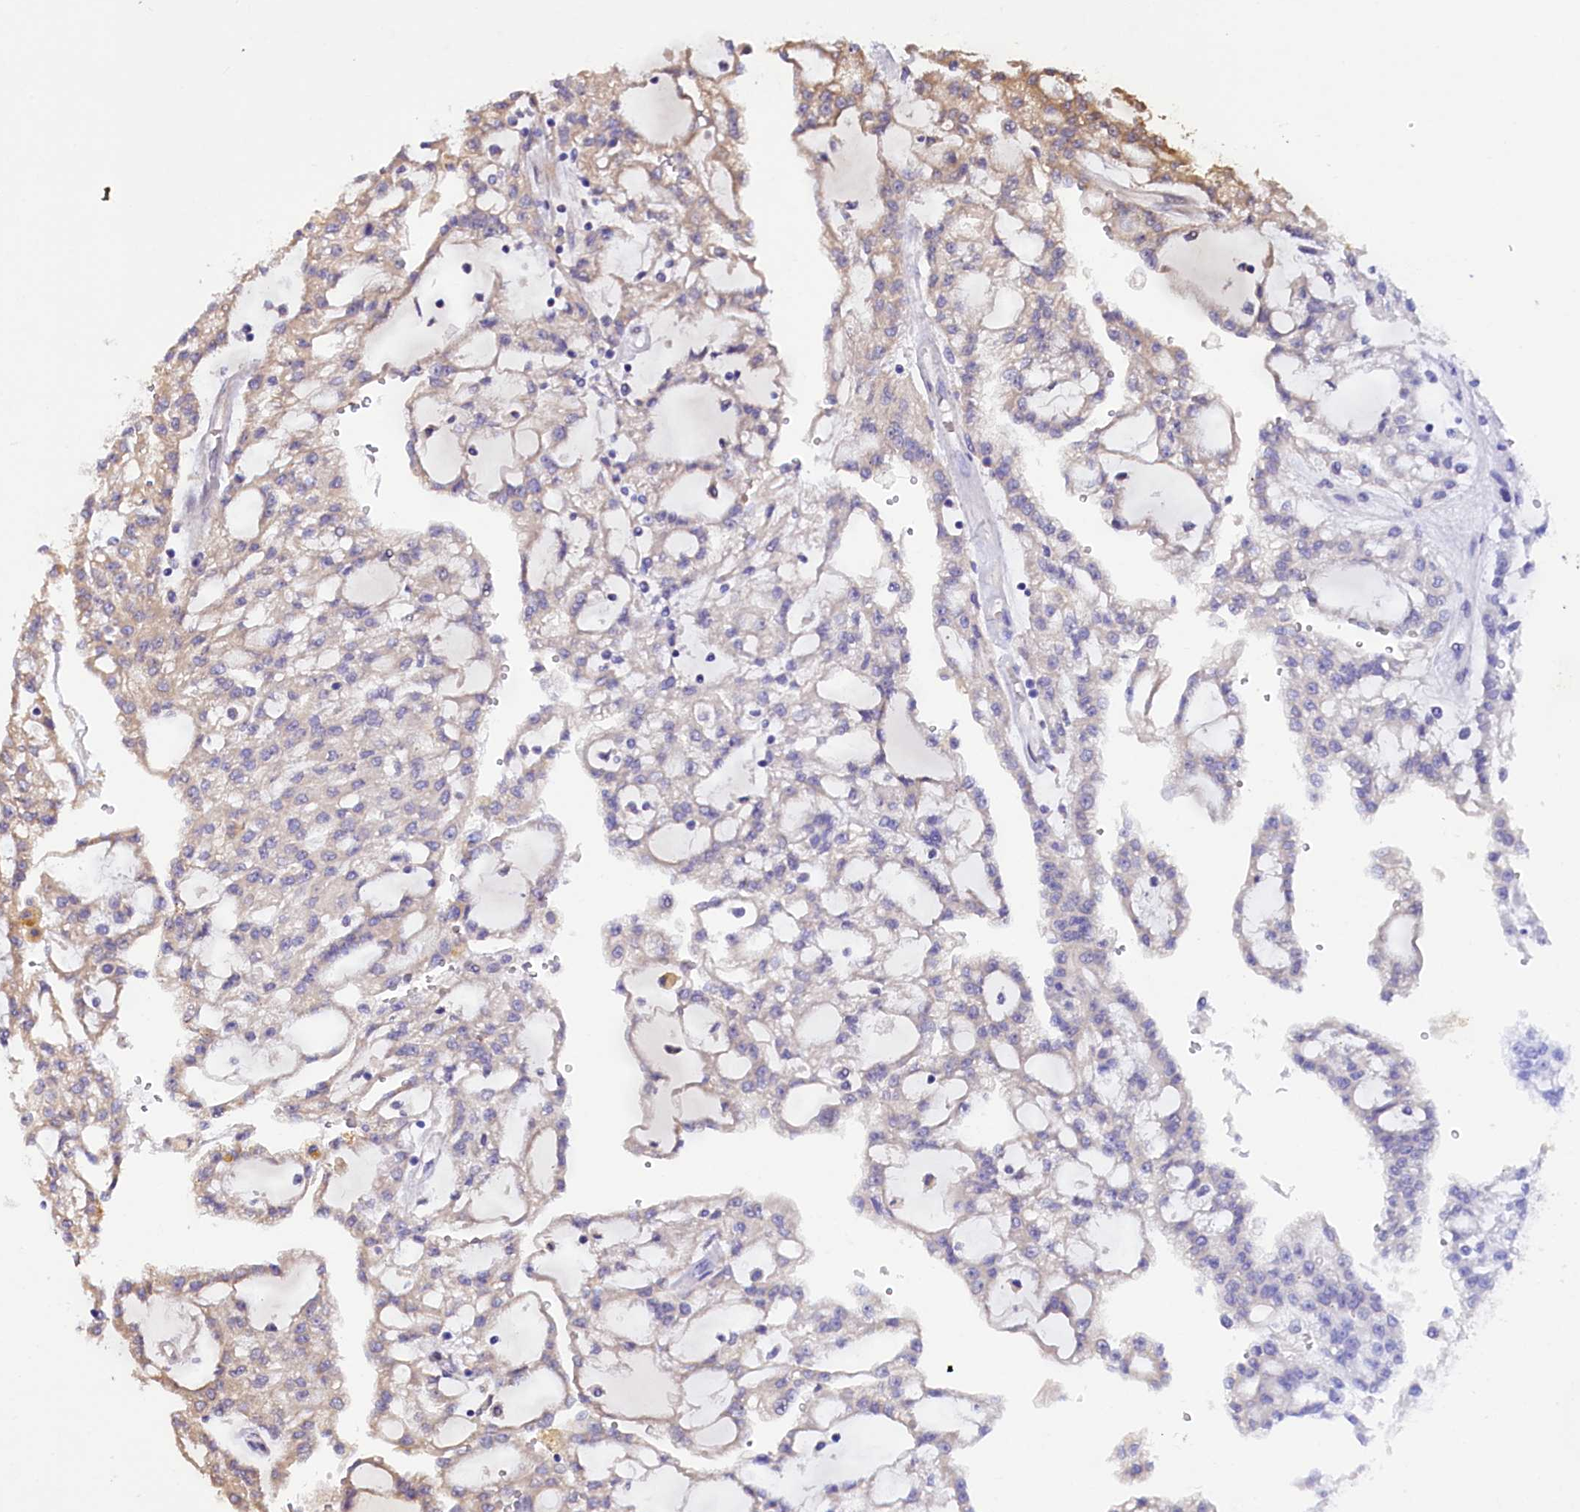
{"staining": {"intensity": "weak", "quantity": "<25%", "location": "cytoplasmic/membranous"}, "tissue": "renal cancer", "cell_type": "Tumor cells", "image_type": "cancer", "snomed": [{"axis": "morphology", "description": "Adenocarcinoma, NOS"}, {"axis": "topography", "description": "Kidney"}], "caption": "A high-resolution histopathology image shows immunohistochemistry staining of adenocarcinoma (renal), which shows no significant expression in tumor cells.", "gene": "PDZRN3", "patient": {"sex": "male", "age": 63}}